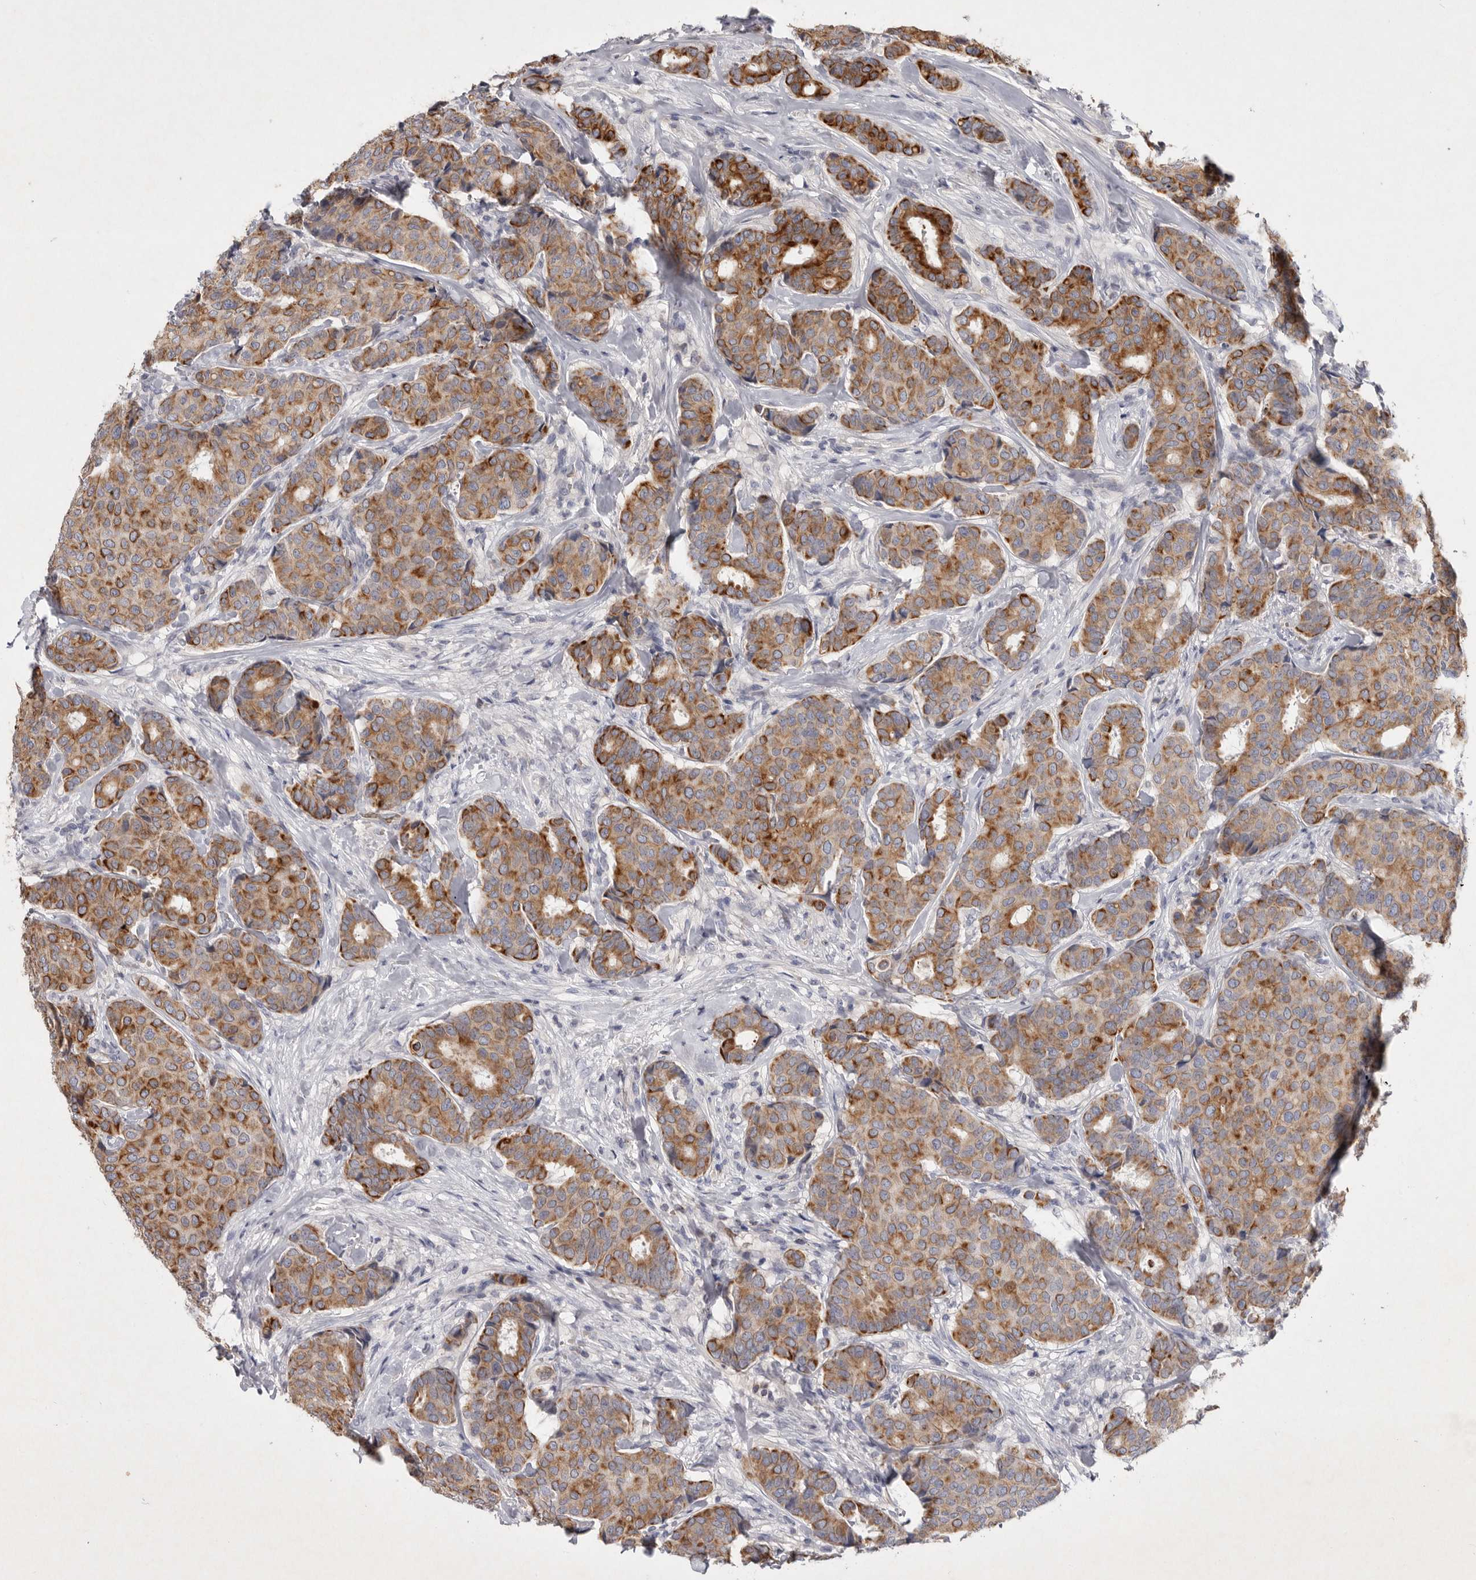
{"staining": {"intensity": "moderate", "quantity": ">75%", "location": "cytoplasmic/membranous"}, "tissue": "breast cancer", "cell_type": "Tumor cells", "image_type": "cancer", "snomed": [{"axis": "morphology", "description": "Duct carcinoma"}, {"axis": "topography", "description": "Breast"}], "caption": "Protein expression analysis of human intraductal carcinoma (breast) reveals moderate cytoplasmic/membranous staining in approximately >75% of tumor cells.", "gene": "TNFSF14", "patient": {"sex": "female", "age": 75}}